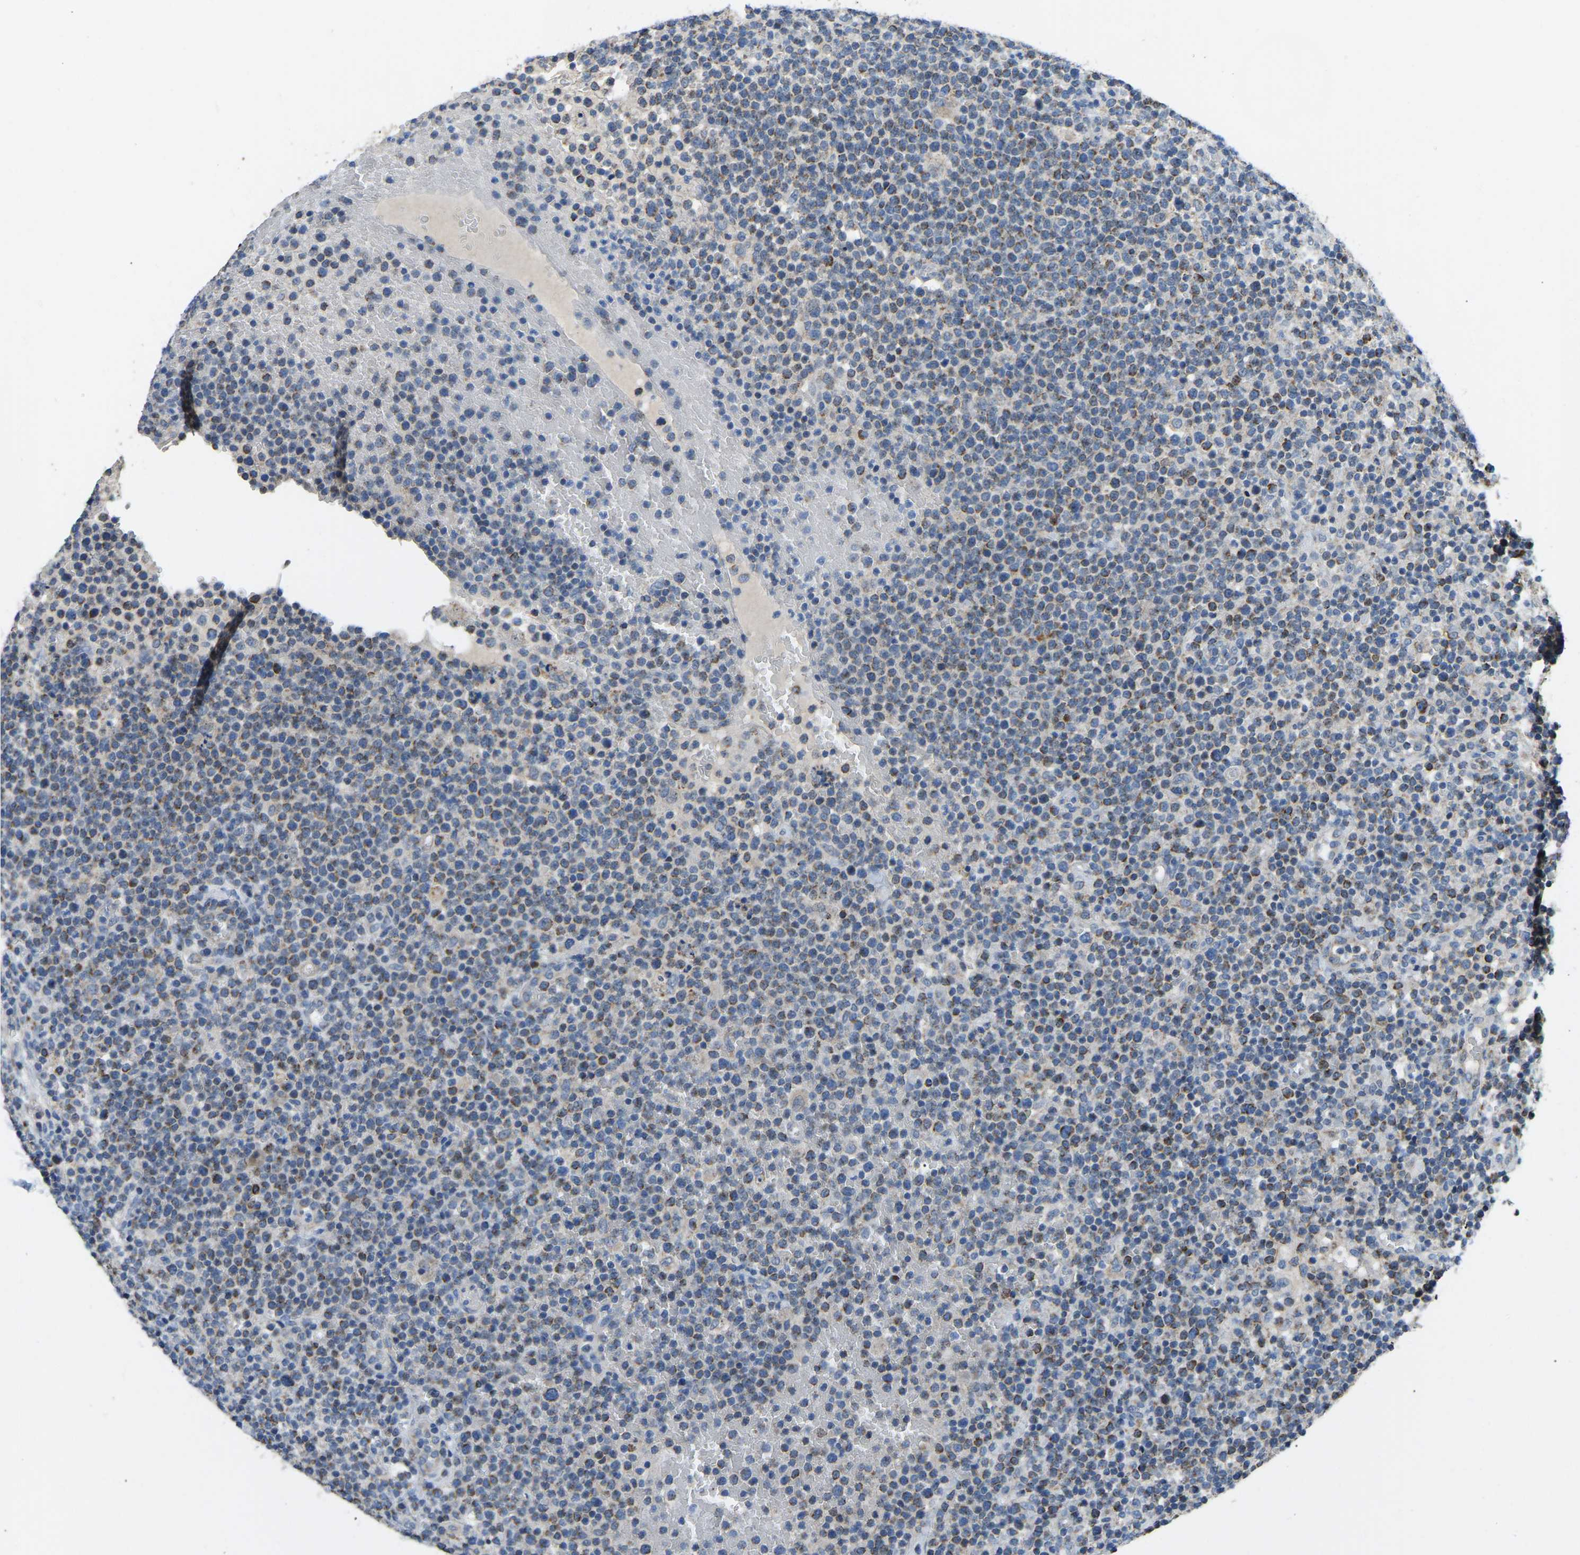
{"staining": {"intensity": "weak", "quantity": "<25%", "location": "cytoplasmic/membranous"}, "tissue": "lymphoma", "cell_type": "Tumor cells", "image_type": "cancer", "snomed": [{"axis": "morphology", "description": "Malignant lymphoma, non-Hodgkin's type, High grade"}, {"axis": "topography", "description": "Lymph node"}], "caption": "Immunohistochemistry of human high-grade malignant lymphoma, non-Hodgkin's type exhibits no expression in tumor cells.", "gene": "ZNF200", "patient": {"sex": "male", "age": 61}}